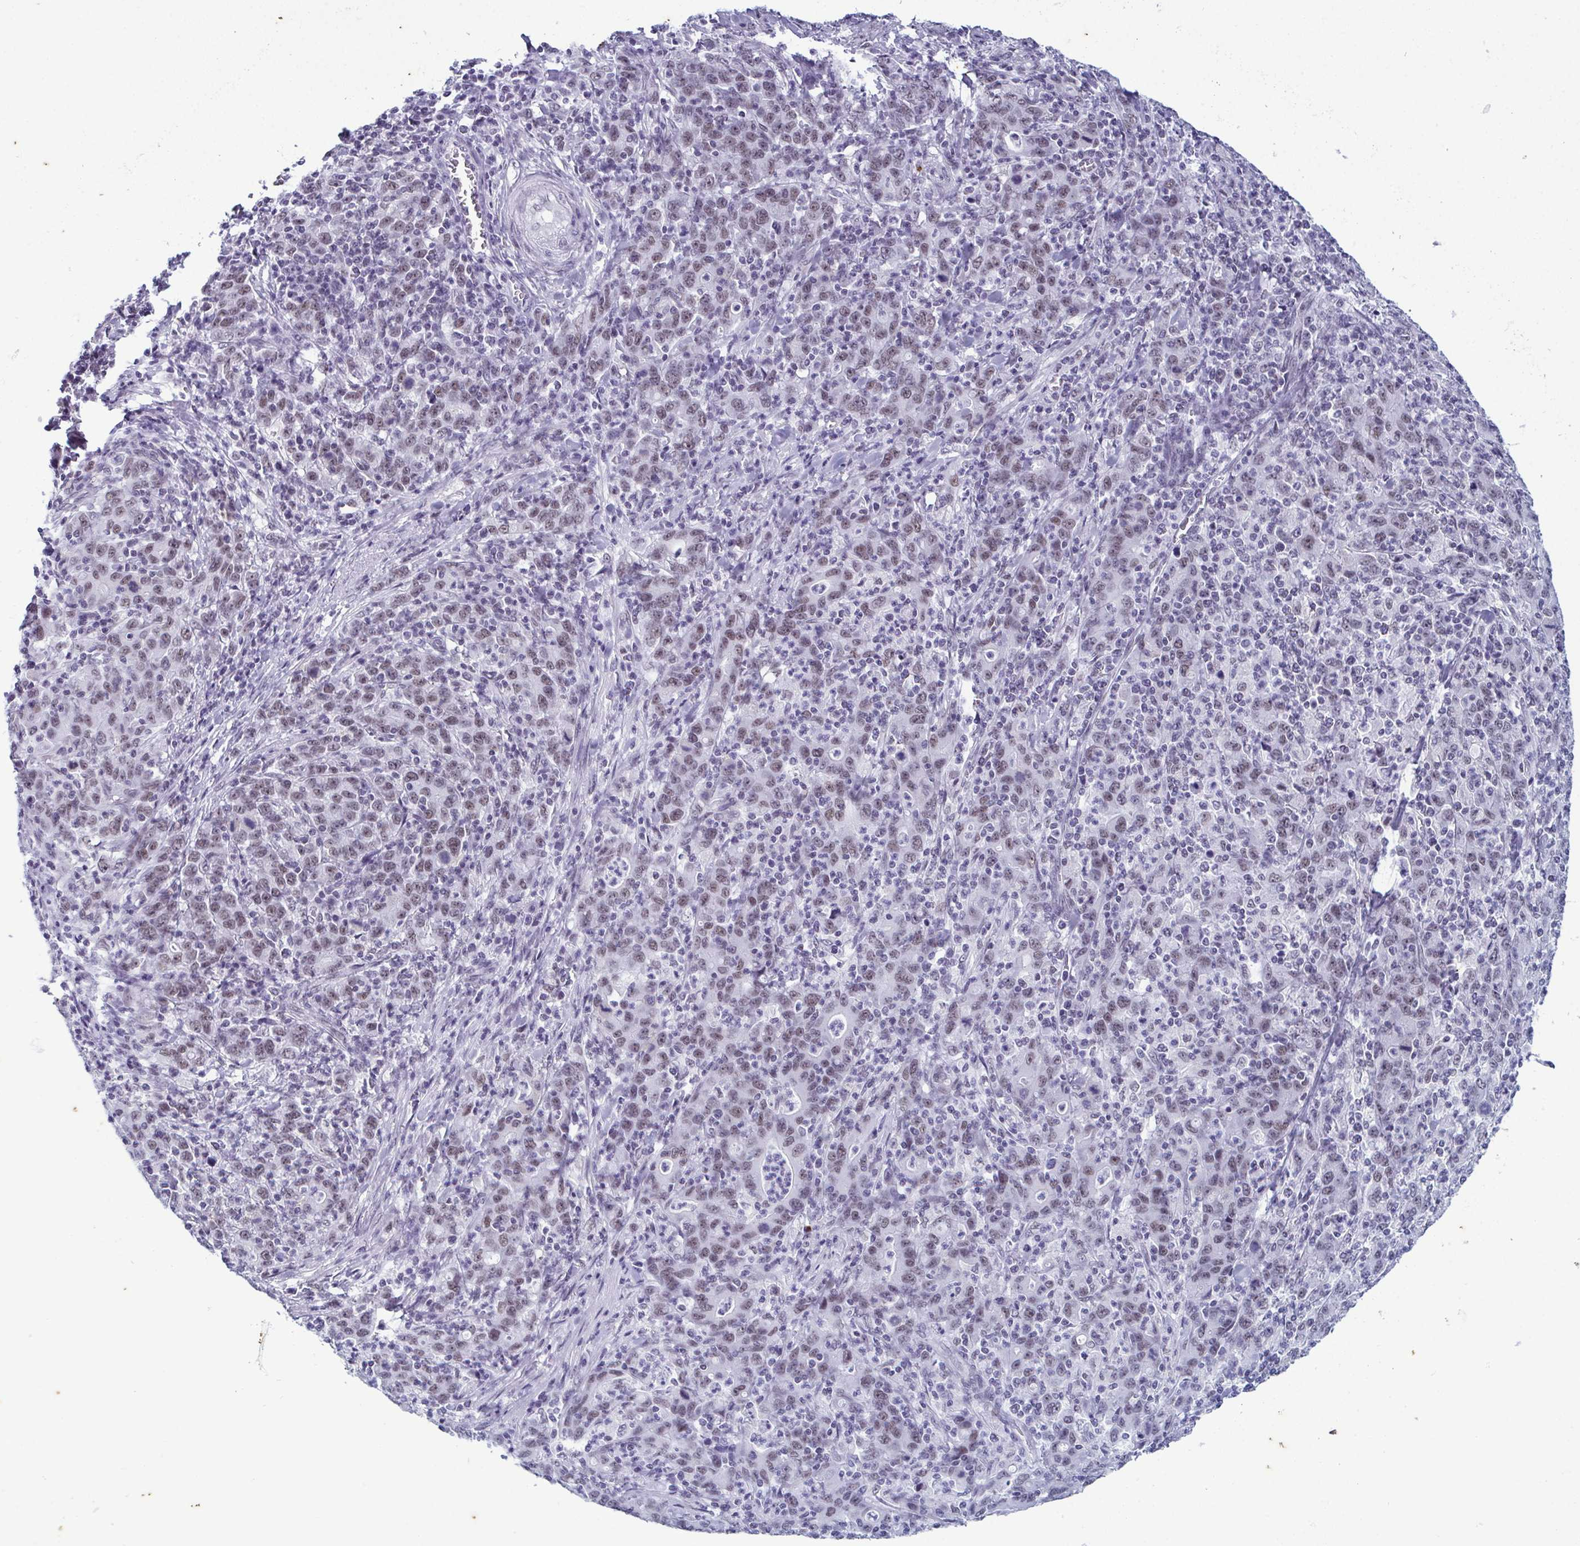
{"staining": {"intensity": "moderate", "quantity": "25%-75%", "location": "nuclear"}, "tissue": "stomach cancer", "cell_type": "Tumor cells", "image_type": "cancer", "snomed": [{"axis": "morphology", "description": "Adenocarcinoma, NOS"}, {"axis": "topography", "description": "Stomach, upper"}], "caption": "Protein staining reveals moderate nuclear positivity in about 25%-75% of tumor cells in stomach cancer.", "gene": "RBM7", "patient": {"sex": "male", "age": 69}}